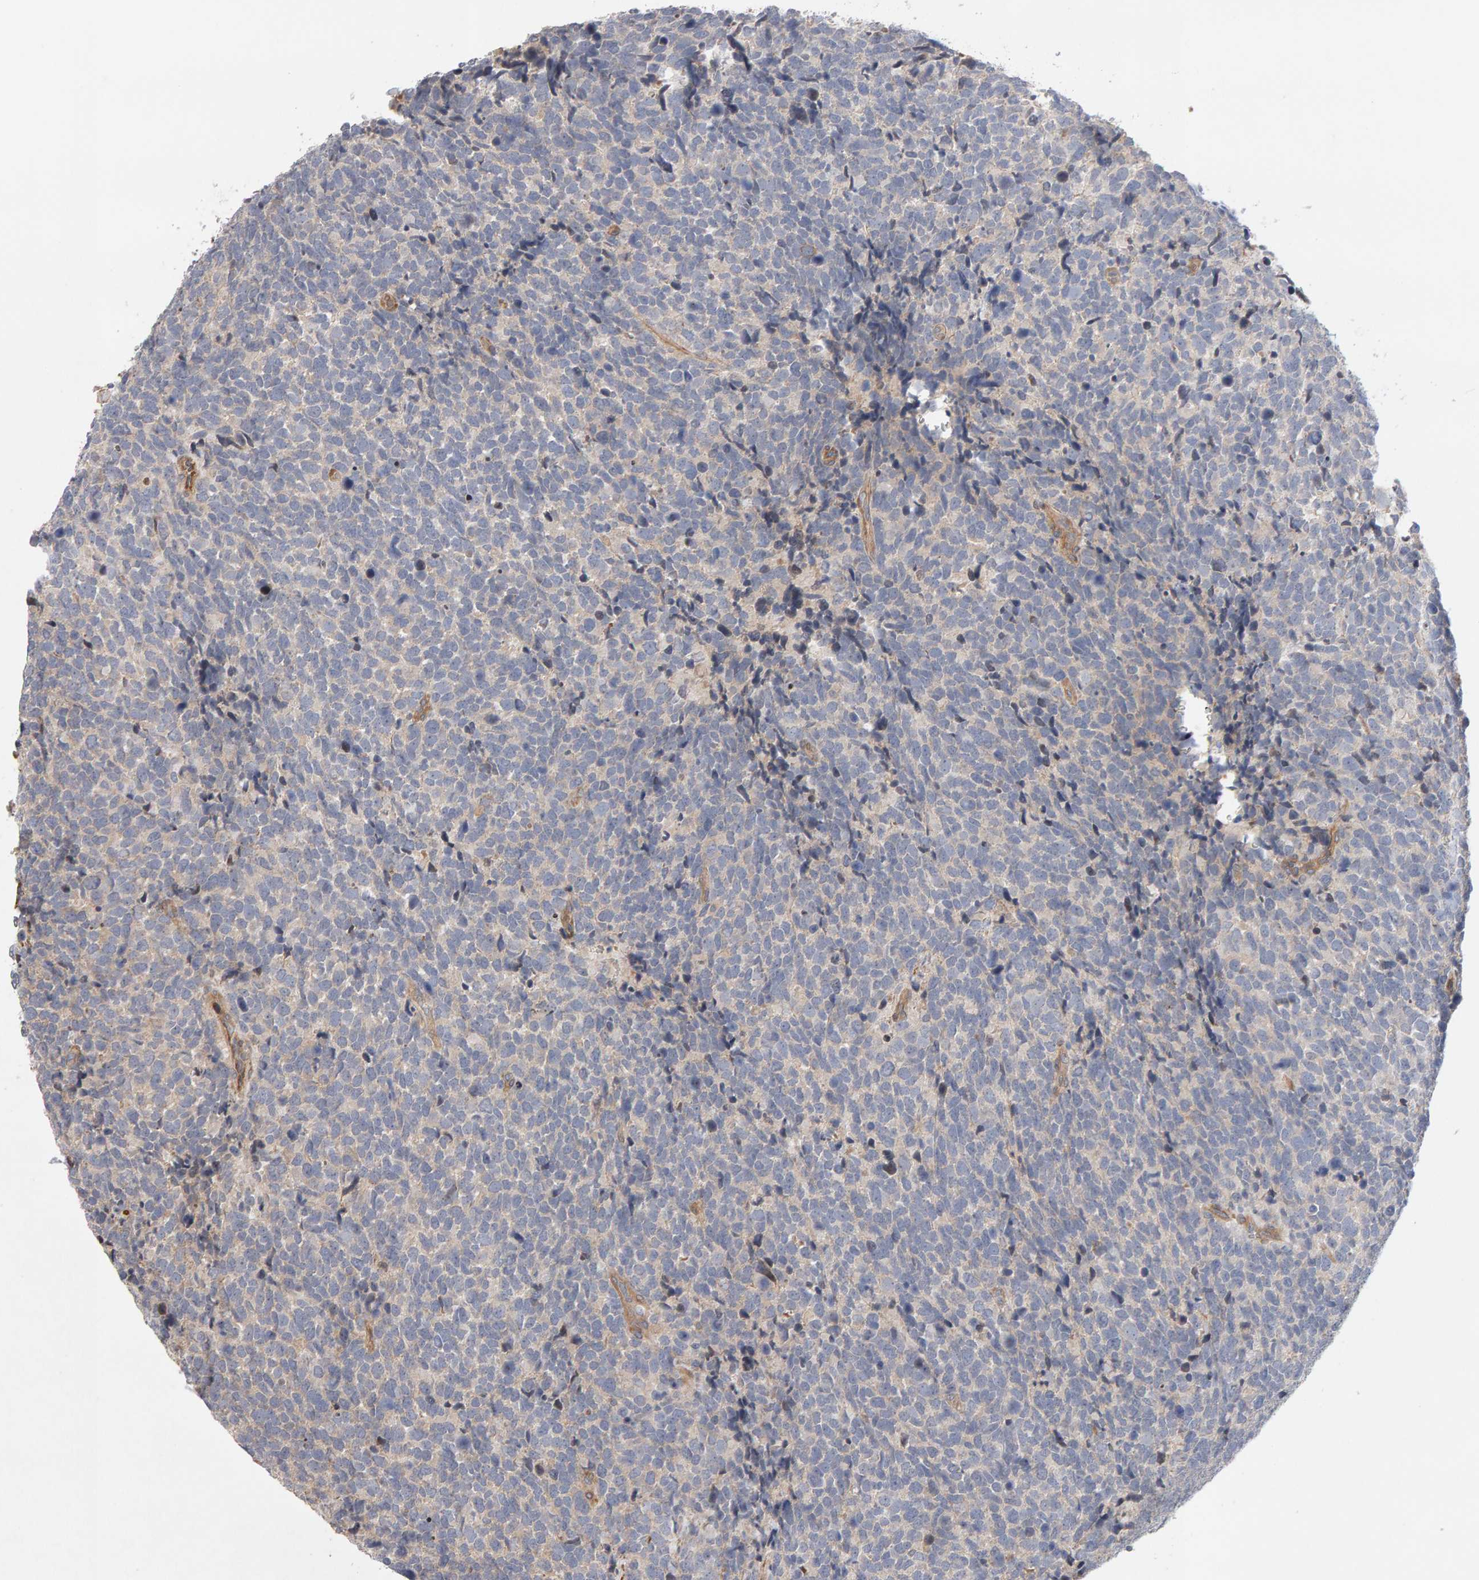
{"staining": {"intensity": "negative", "quantity": "none", "location": "none"}, "tissue": "urothelial cancer", "cell_type": "Tumor cells", "image_type": "cancer", "snomed": [{"axis": "morphology", "description": "Urothelial carcinoma, High grade"}, {"axis": "topography", "description": "Urinary bladder"}], "caption": "IHC micrograph of high-grade urothelial carcinoma stained for a protein (brown), which displays no staining in tumor cells.", "gene": "LZTS1", "patient": {"sex": "female", "age": 82}}